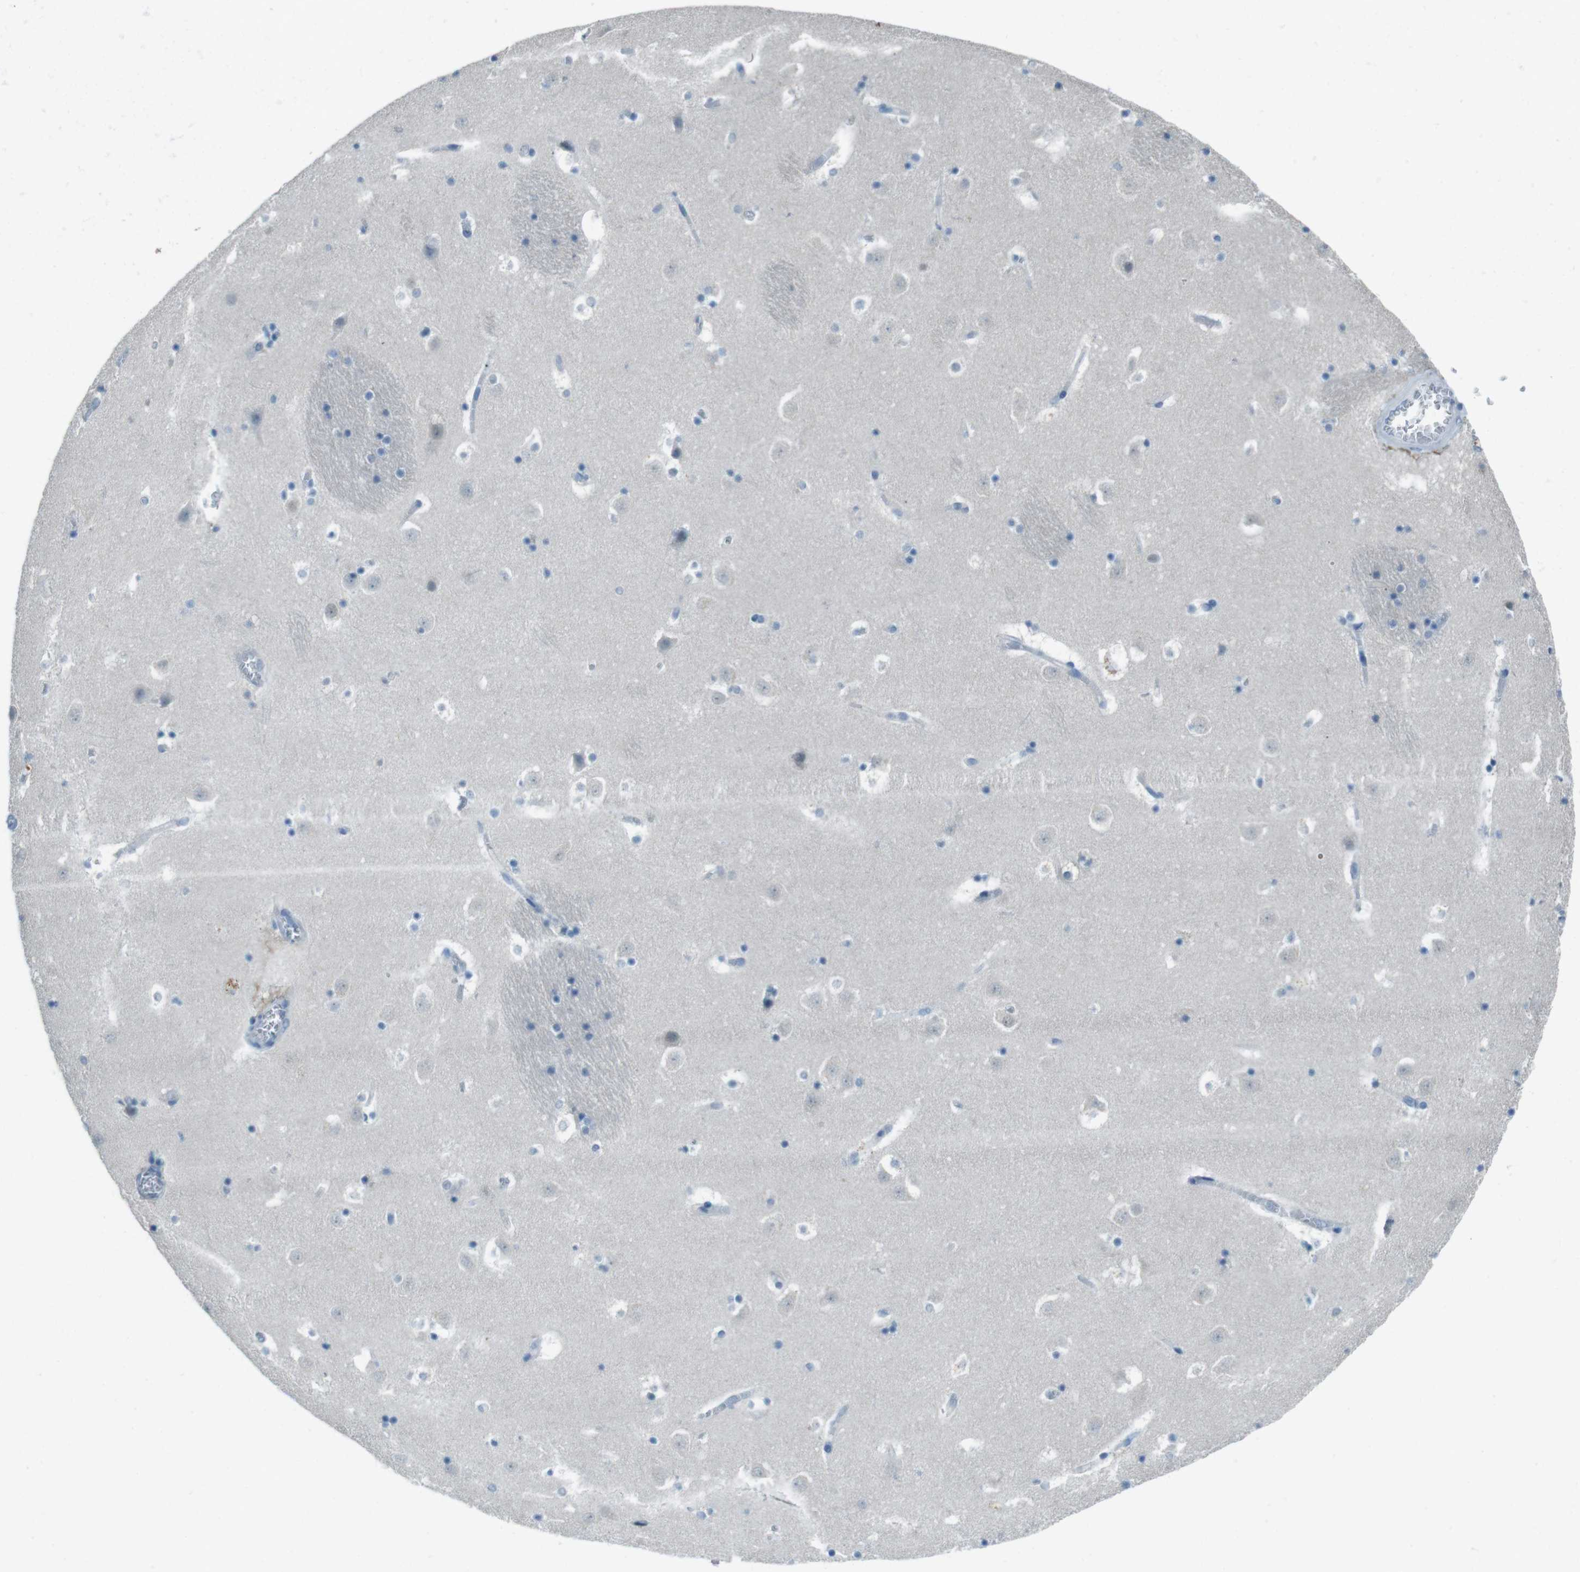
{"staining": {"intensity": "negative", "quantity": "none", "location": "none"}, "tissue": "caudate", "cell_type": "Glial cells", "image_type": "normal", "snomed": [{"axis": "morphology", "description": "Normal tissue, NOS"}, {"axis": "topography", "description": "Lateral ventricle wall"}], "caption": "Glial cells are negative for protein expression in normal human caudate. The staining was performed using DAB to visualize the protein expression in brown, while the nuclei were stained in blue with hematoxylin (Magnification: 20x).", "gene": "ENTPD7", "patient": {"sex": "male", "age": 45}}